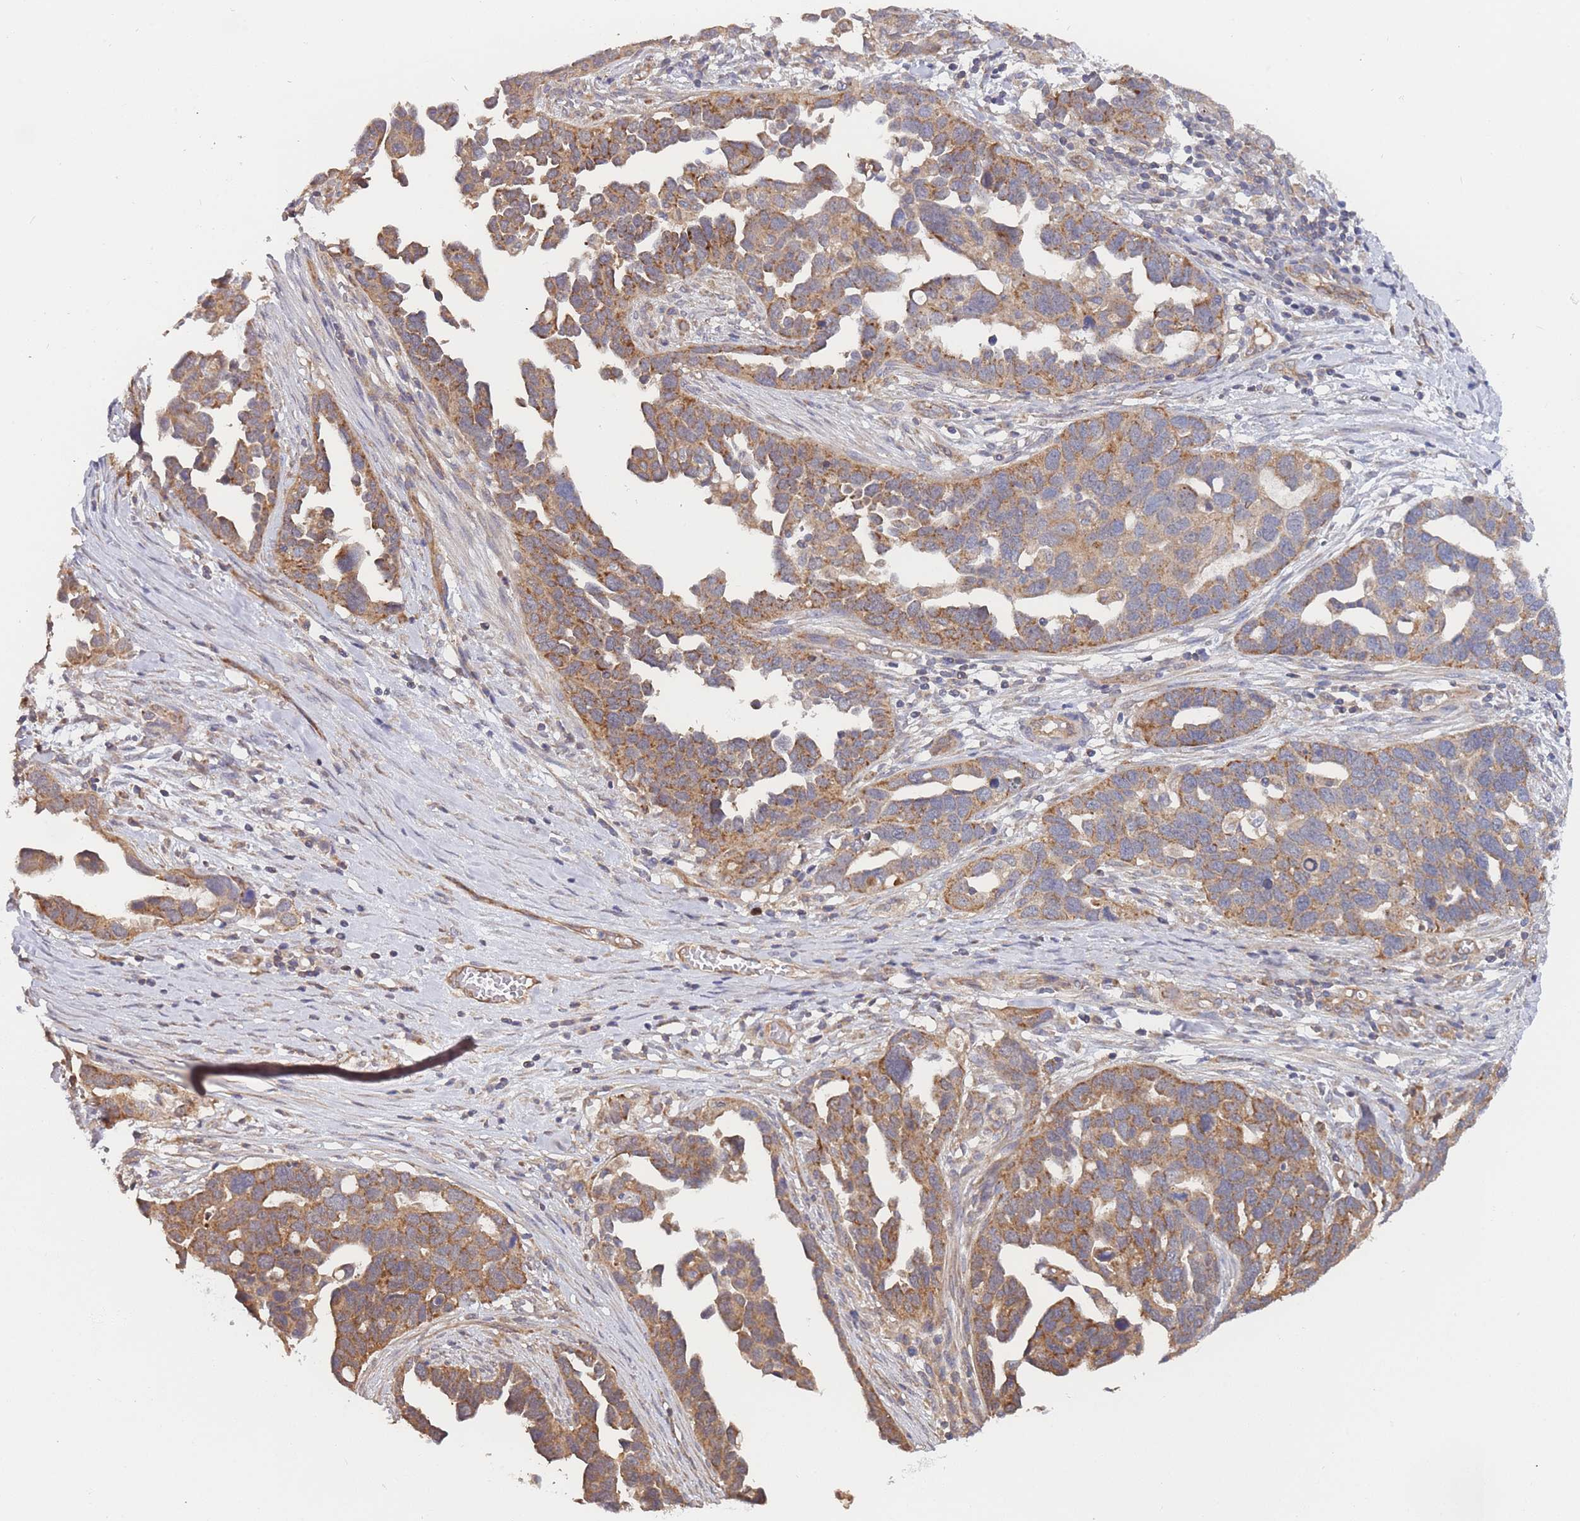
{"staining": {"intensity": "moderate", "quantity": ">75%", "location": "cytoplasmic/membranous"}, "tissue": "ovarian cancer", "cell_type": "Tumor cells", "image_type": "cancer", "snomed": [{"axis": "morphology", "description": "Cystadenocarcinoma, serous, NOS"}, {"axis": "topography", "description": "Ovary"}], "caption": "Immunohistochemistry (IHC) photomicrograph of neoplastic tissue: ovarian cancer stained using immunohistochemistry (IHC) exhibits medium levels of moderate protein expression localized specifically in the cytoplasmic/membranous of tumor cells, appearing as a cytoplasmic/membranous brown color.", "gene": "MRPS18B", "patient": {"sex": "female", "age": 54}}